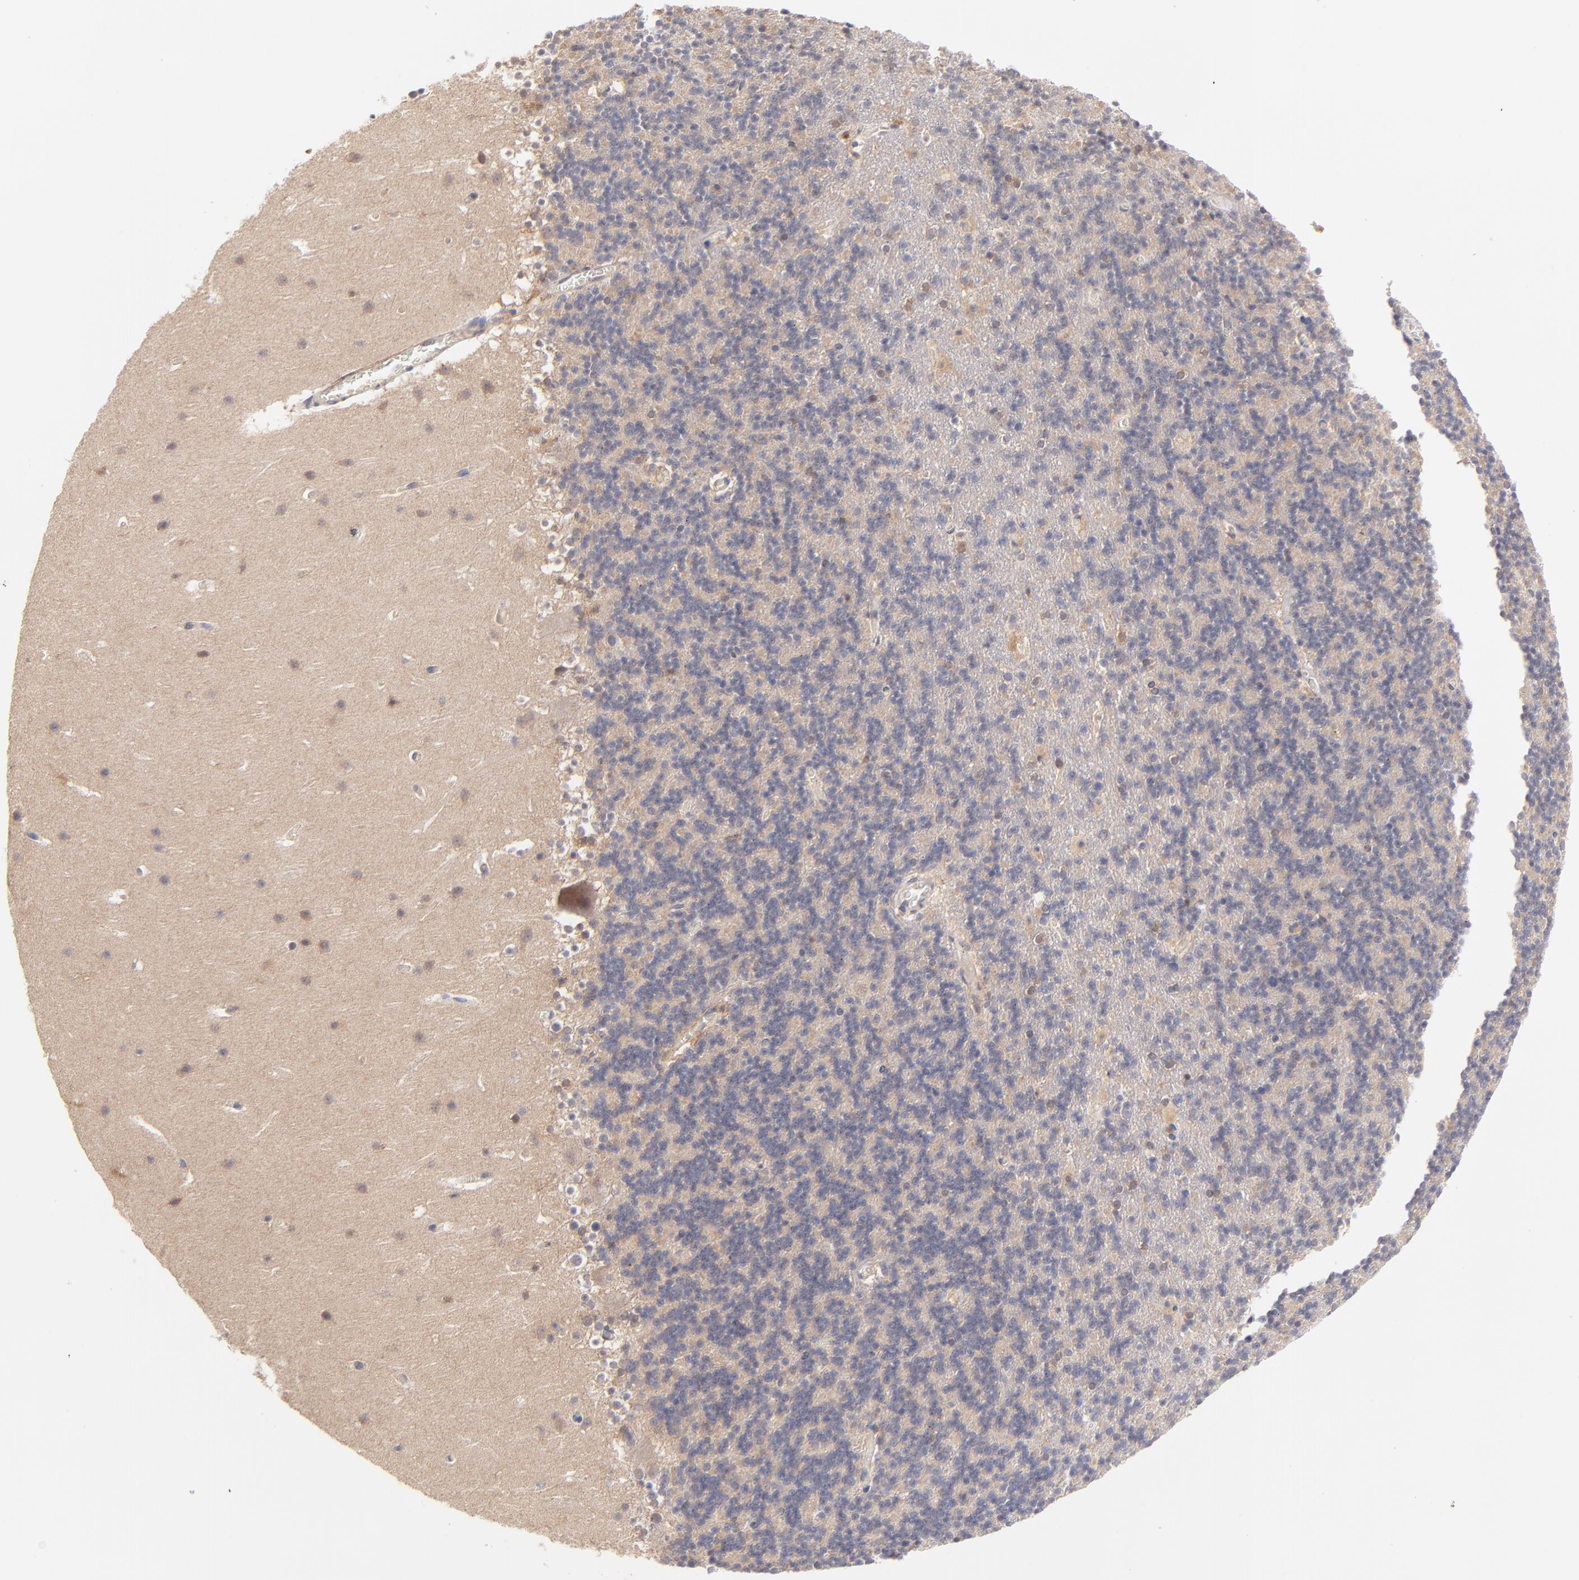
{"staining": {"intensity": "negative", "quantity": "none", "location": "none"}, "tissue": "cerebellum", "cell_type": "Cells in granular layer", "image_type": "normal", "snomed": [{"axis": "morphology", "description": "Normal tissue, NOS"}, {"axis": "topography", "description": "Cerebellum"}], "caption": "Immunohistochemistry (IHC) micrograph of benign cerebellum: human cerebellum stained with DAB (3,3'-diaminobenzidine) reveals no significant protein expression in cells in granular layer.", "gene": "GART", "patient": {"sex": "male", "age": 45}}